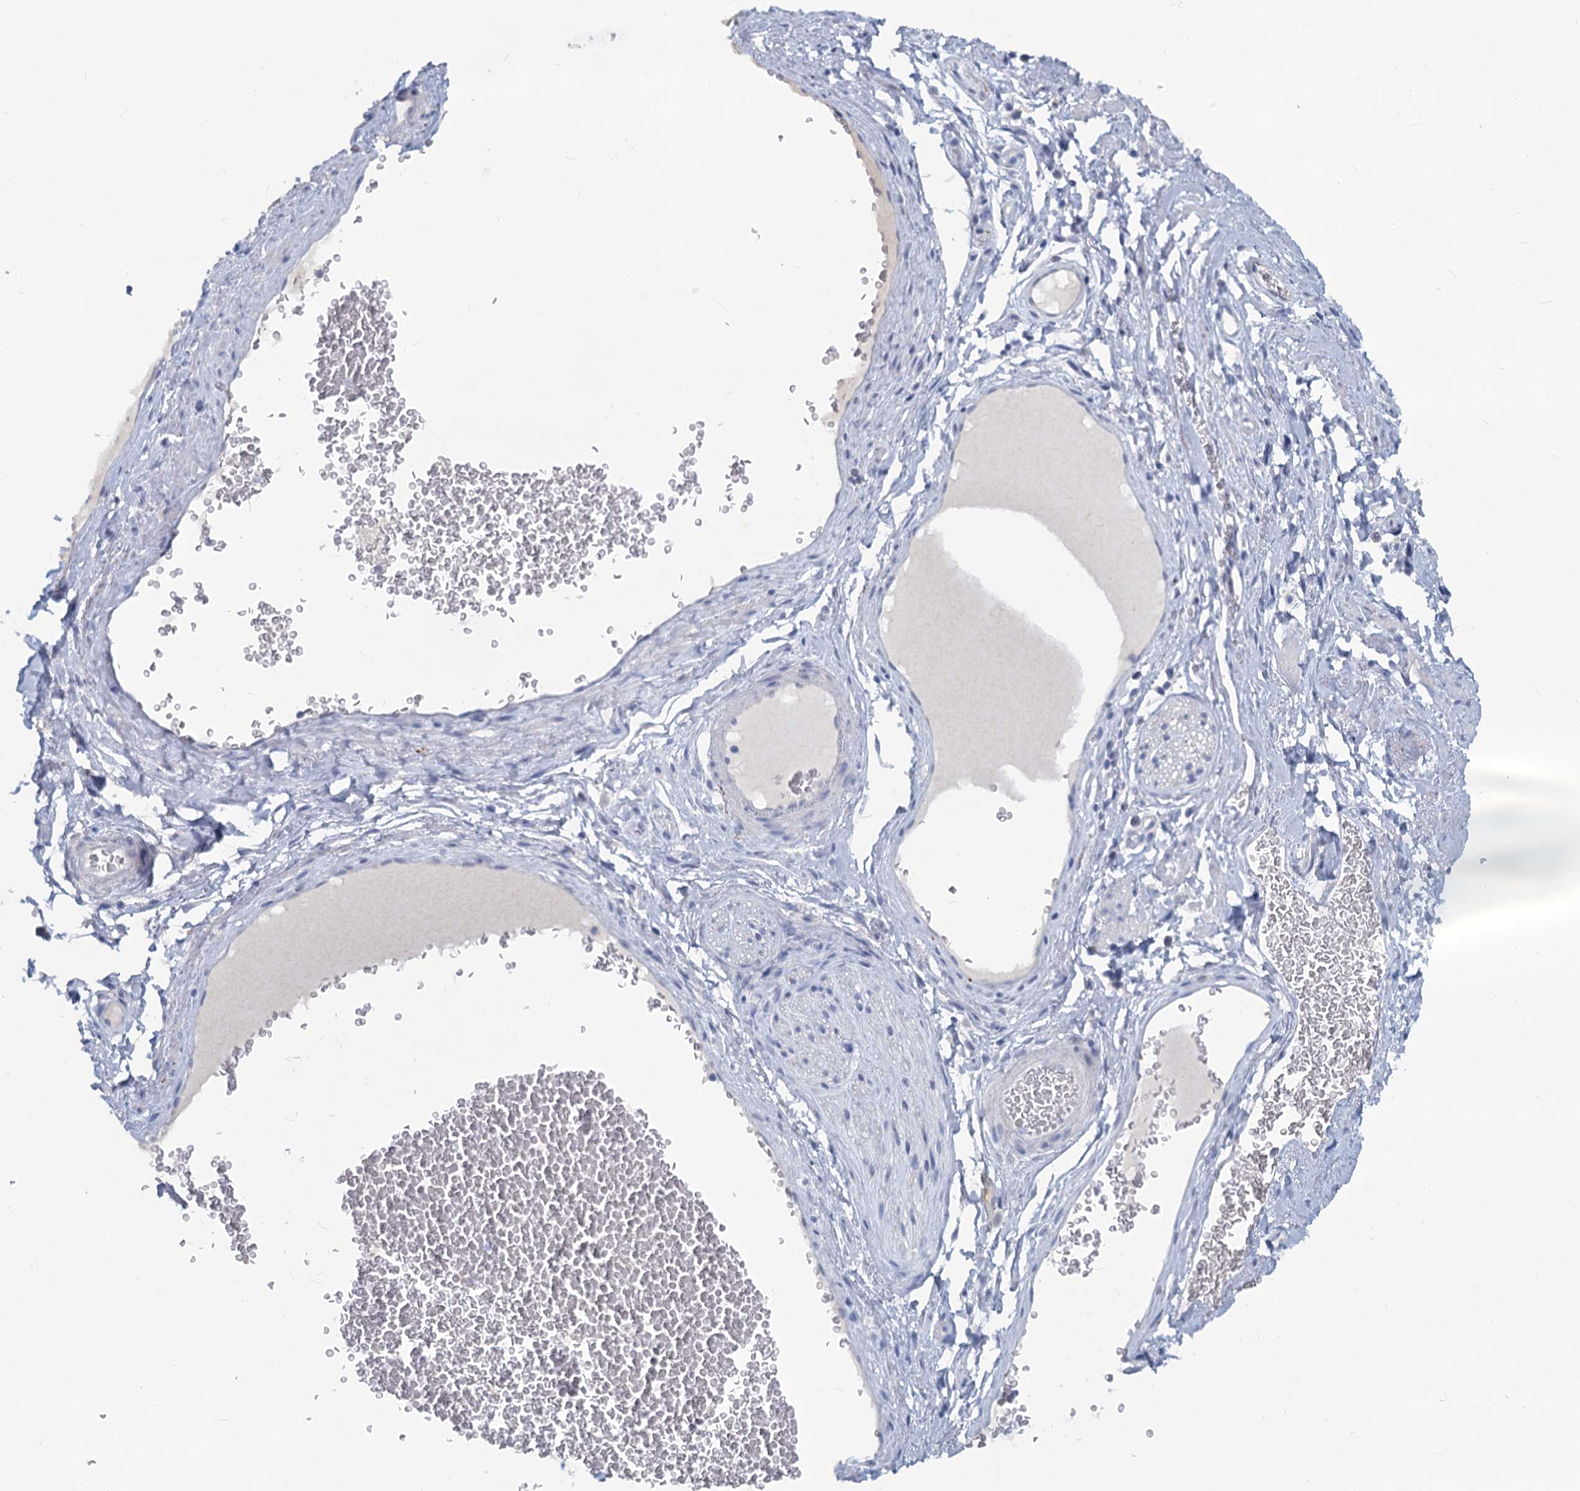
{"staining": {"intensity": "negative", "quantity": "none", "location": "none"}, "tissue": "adipose tissue", "cell_type": "Adipocytes", "image_type": "normal", "snomed": [{"axis": "morphology", "description": "Normal tissue, NOS"}, {"axis": "morphology", "description": "Adenocarcinoma, NOS"}, {"axis": "topography", "description": "Rectum"}, {"axis": "topography", "description": "Vagina"}, {"axis": "topography", "description": "Peripheral nerve tissue"}], "caption": "Adipocytes show no significant expression in unremarkable adipose tissue. The staining is performed using DAB (3,3'-diaminobenzidine) brown chromogen with nuclei counter-stained in using hematoxylin.", "gene": "CHGA", "patient": {"sex": "female", "age": 71}}